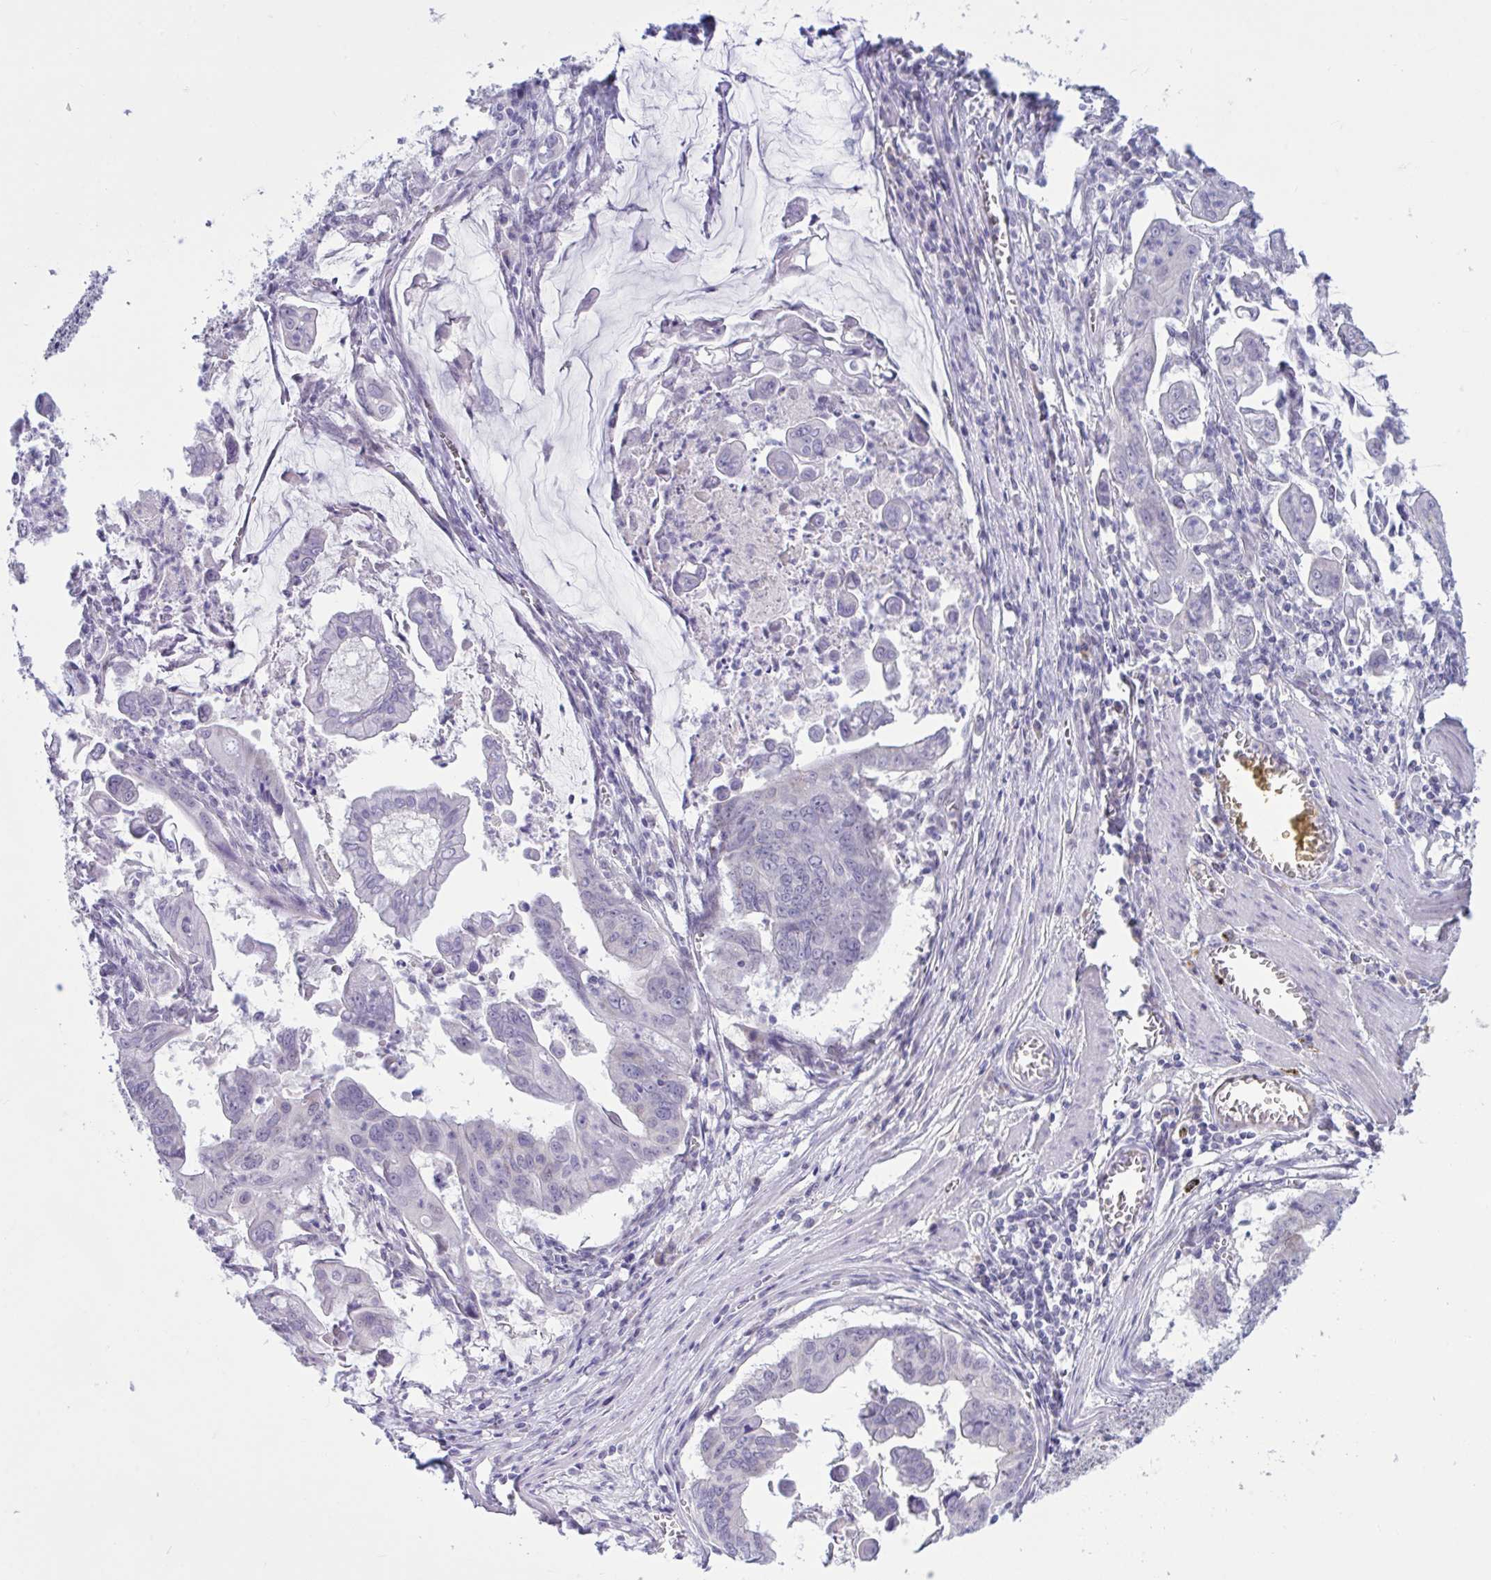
{"staining": {"intensity": "negative", "quantity": "none", "location": "none"}, "tissue": "stomach cancer", "cell_type": "Tumor cells", "image_type": "cancer", "snomed": [{"axis": "morphology", "description": "Adenocarcinoma, NOS"}, {"axis": "topography", "description": "Stomach, upper"}], "caption": "The photomicrograph demonstrates no staining of tumor cells in stomach adenocarcinoma. Brightfield microscopy of immunohistochemistry stained with DAB (brown) and hematoxylin (blue), captured at high magnification.", "gene": "CNGB3", "patient": {"sex": "male", "age": 80}}